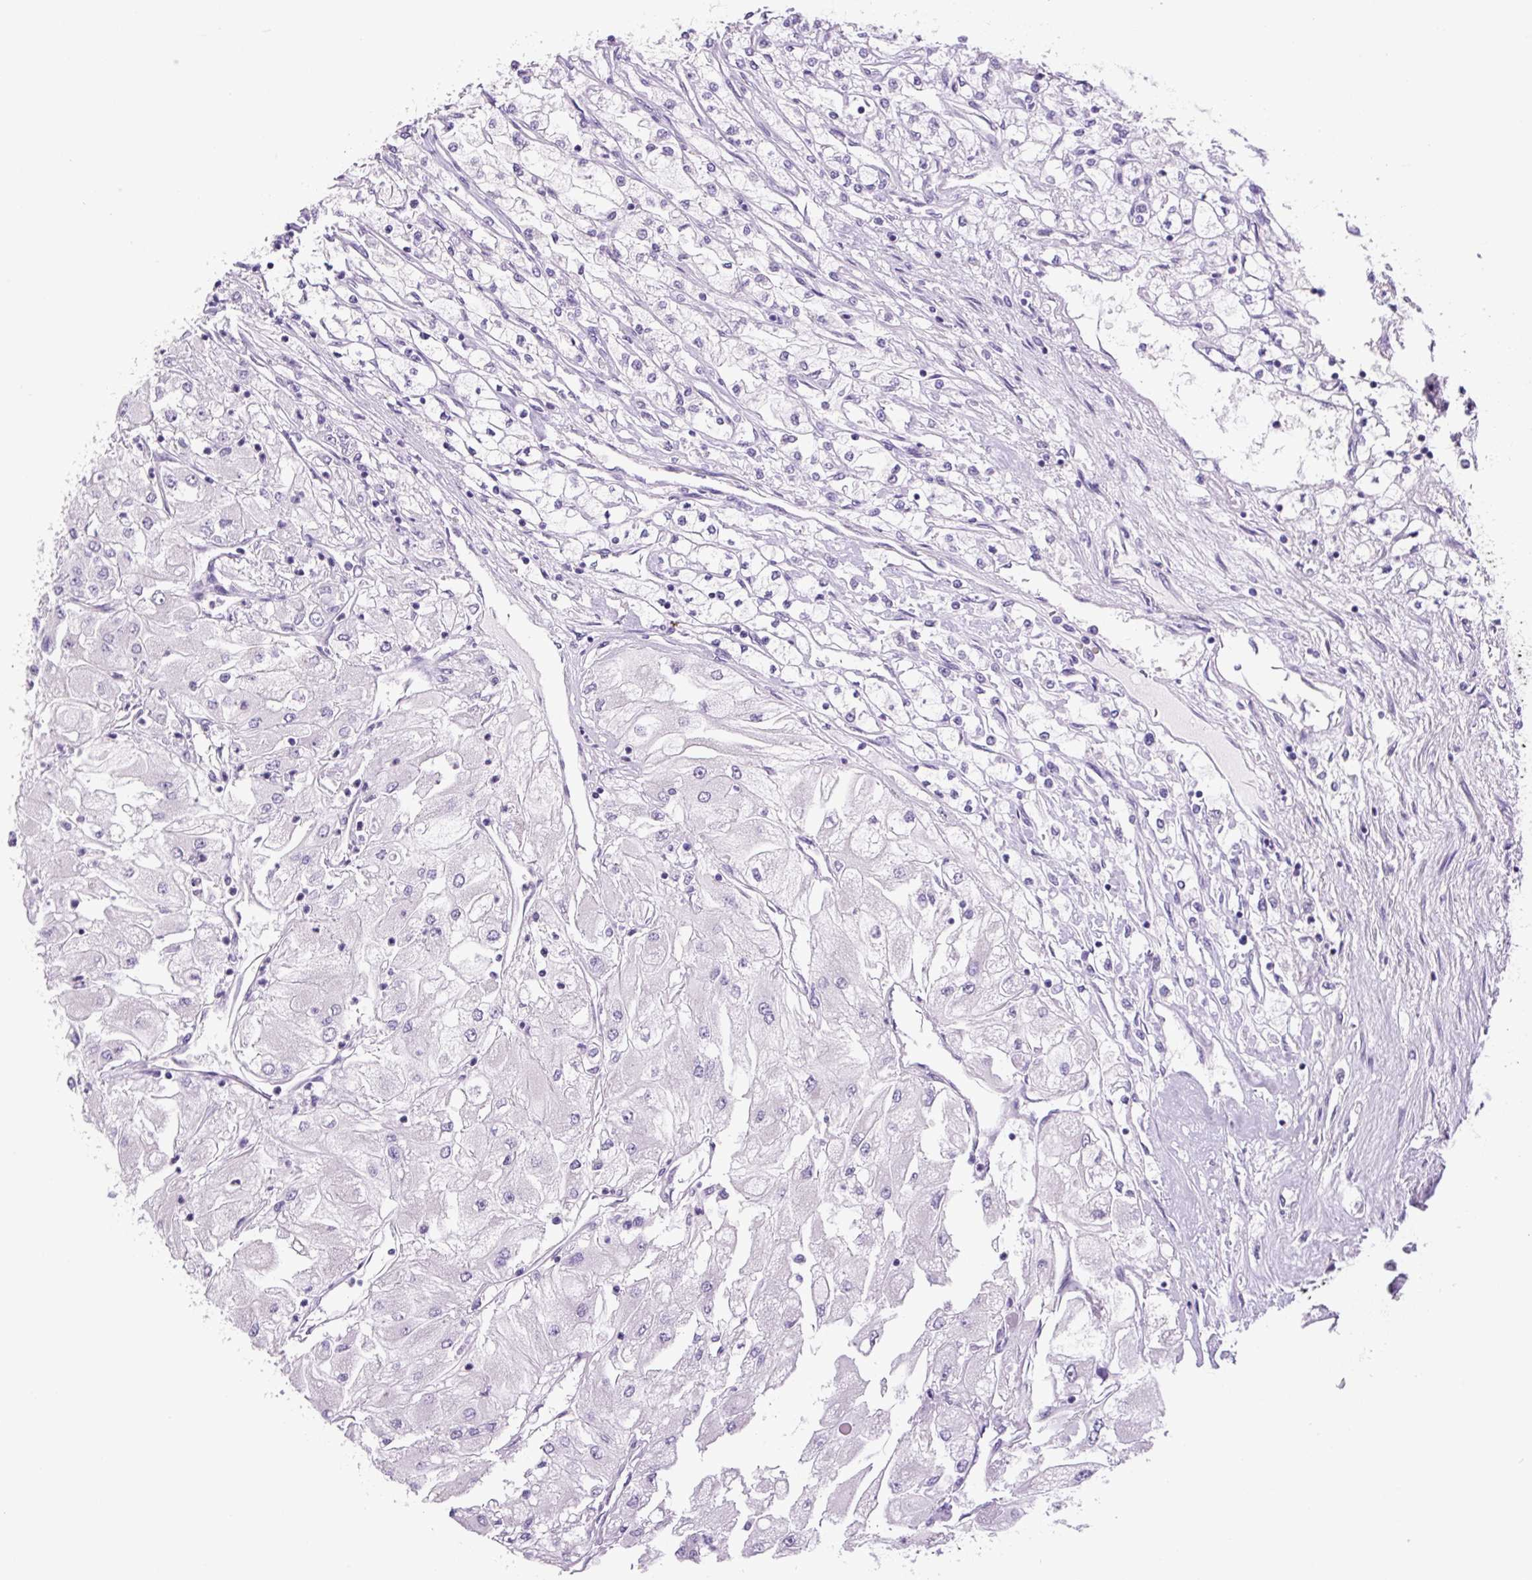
{"staining": {"intensity": "negative", "quantity": "none", "location": "none"}, "tissue": "renal cancer", "cell_type": "Tumor cells", "image_type": "cancer", "snomed": [{"axis": "morphology", "description": "Adenocarcinoma, NOS"}, {"axis": "topography", "description": "Kidney"}], "caption": "The immunohistochemistry image has no significant positivity in tumor cells of renal cancer (adenocarcinoma) tissue. (DAB (3,3'-diaminobenzidine) immunohistochemistry (IHC) visualized using brightfield microscopy, high magnification).", "gene": "CHGA", "patient": {"sex": "male", "age": 80}}